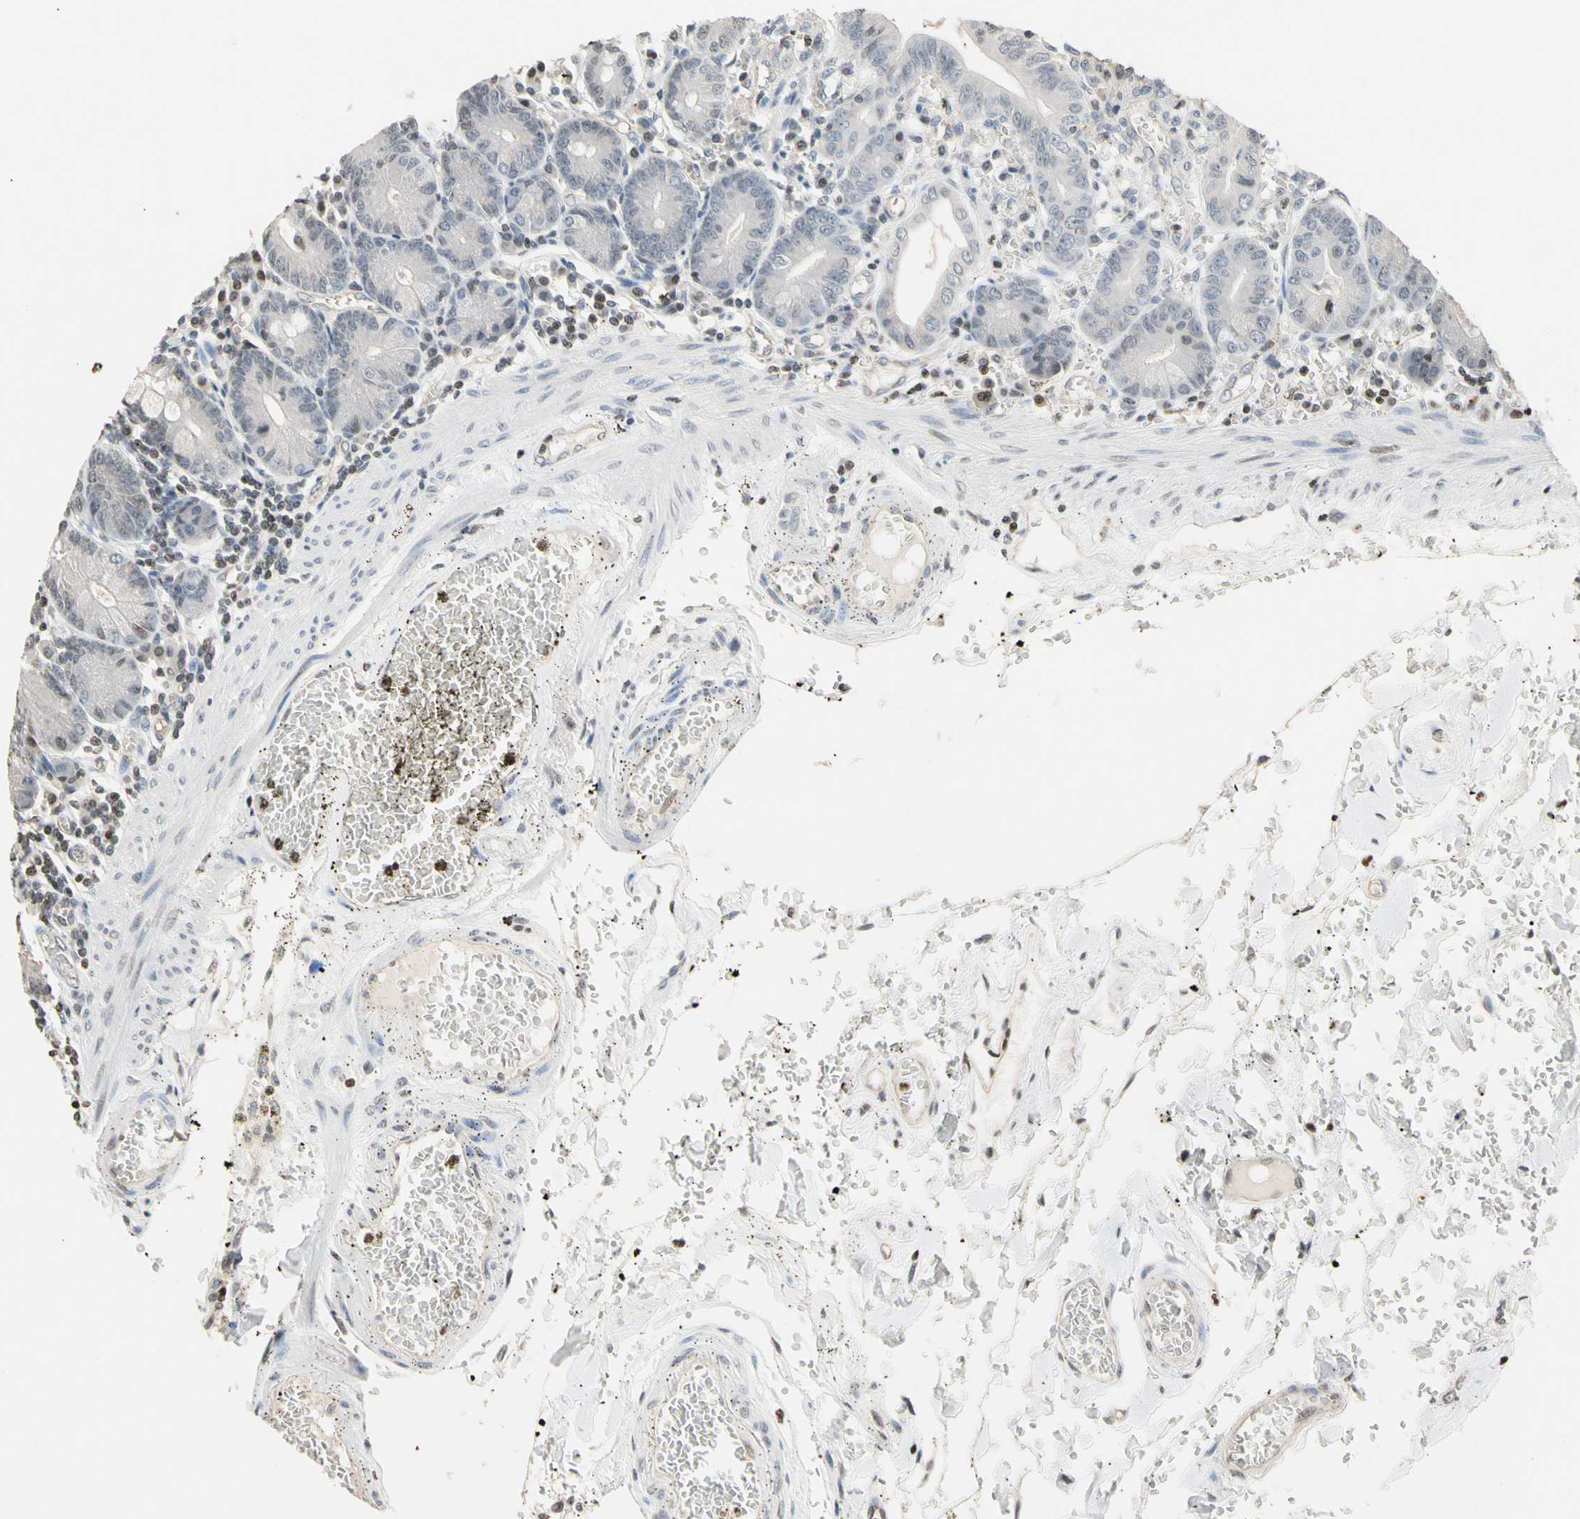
{"staining": {"intensity": "weak", "quantity": ">75%", "location": "cytoplasmic/membranous,nuclear"}, "tissue": "small intestine", "cell_type": "Glandular cells", "image_type": "normal", "snomed": [{"axis": "morphology", "description": "Normal tissue, NOS"}, {"axis": "topography", "description": "Small intestine"}], "caption": "Glandular cells exhibit low levels of weak cytoplasmic/membranous,nuclear positivity in approximately >75% of cells in normal small intestine.", "gene": "GPX4", "patient": {"sex": "male", "age": 71}}